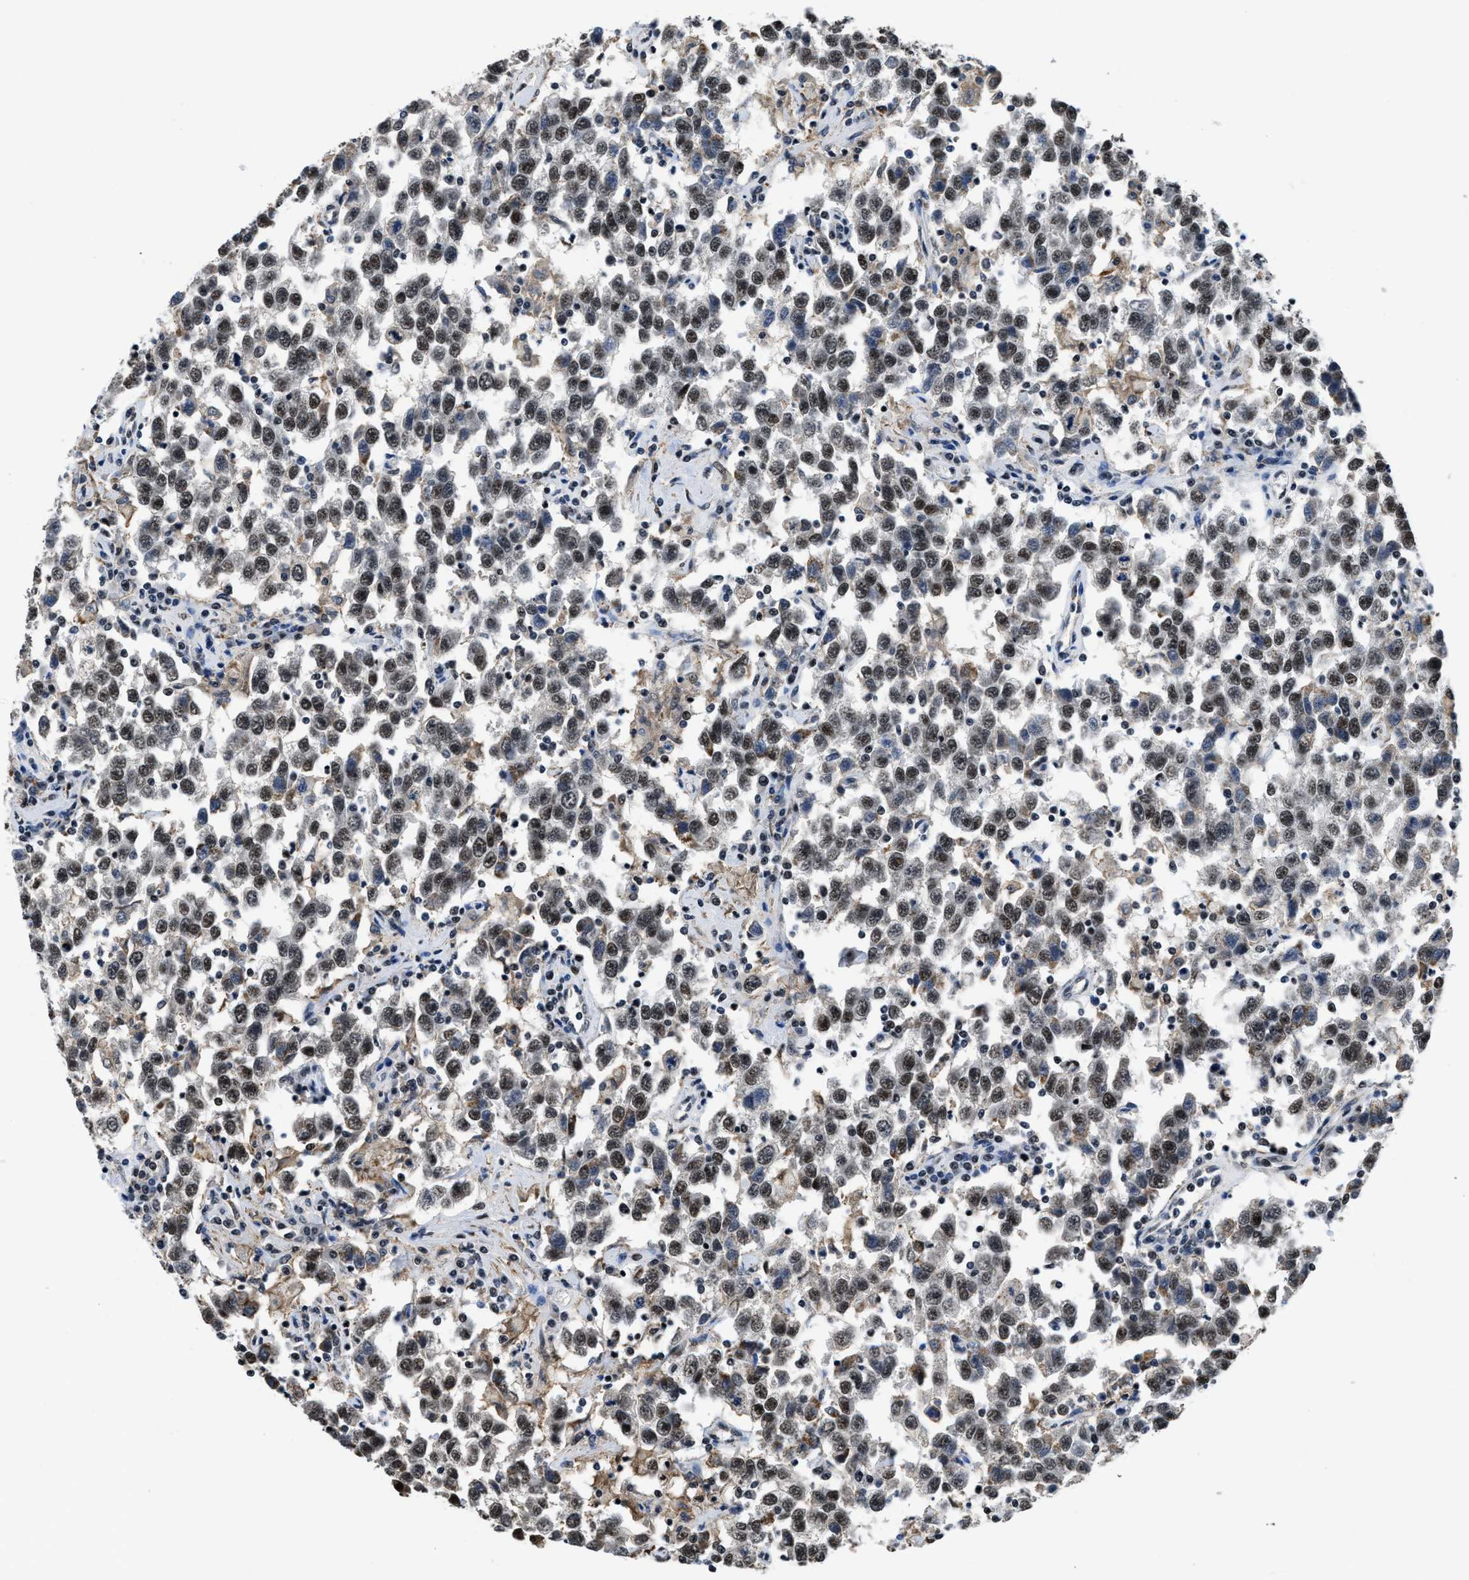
{"staining": {"intensity": "strong", "quantity": ">75%", "location": "nuclear"}, "tissue": "testis cancer", "cell_type": "Tumor cells", "image_type": "cancer", "snomed": [{"axis": "morphology", "description": "Seminoma, NOS"}, {"axis": "topography", "description": "Testis"}], "caption": "An image of human testis seminoma stained for a protein shows strong nuclear brown staining in tumor cells.", "gene": "HNRNPH2", "patient": {"sex": "male", "age": 41}}